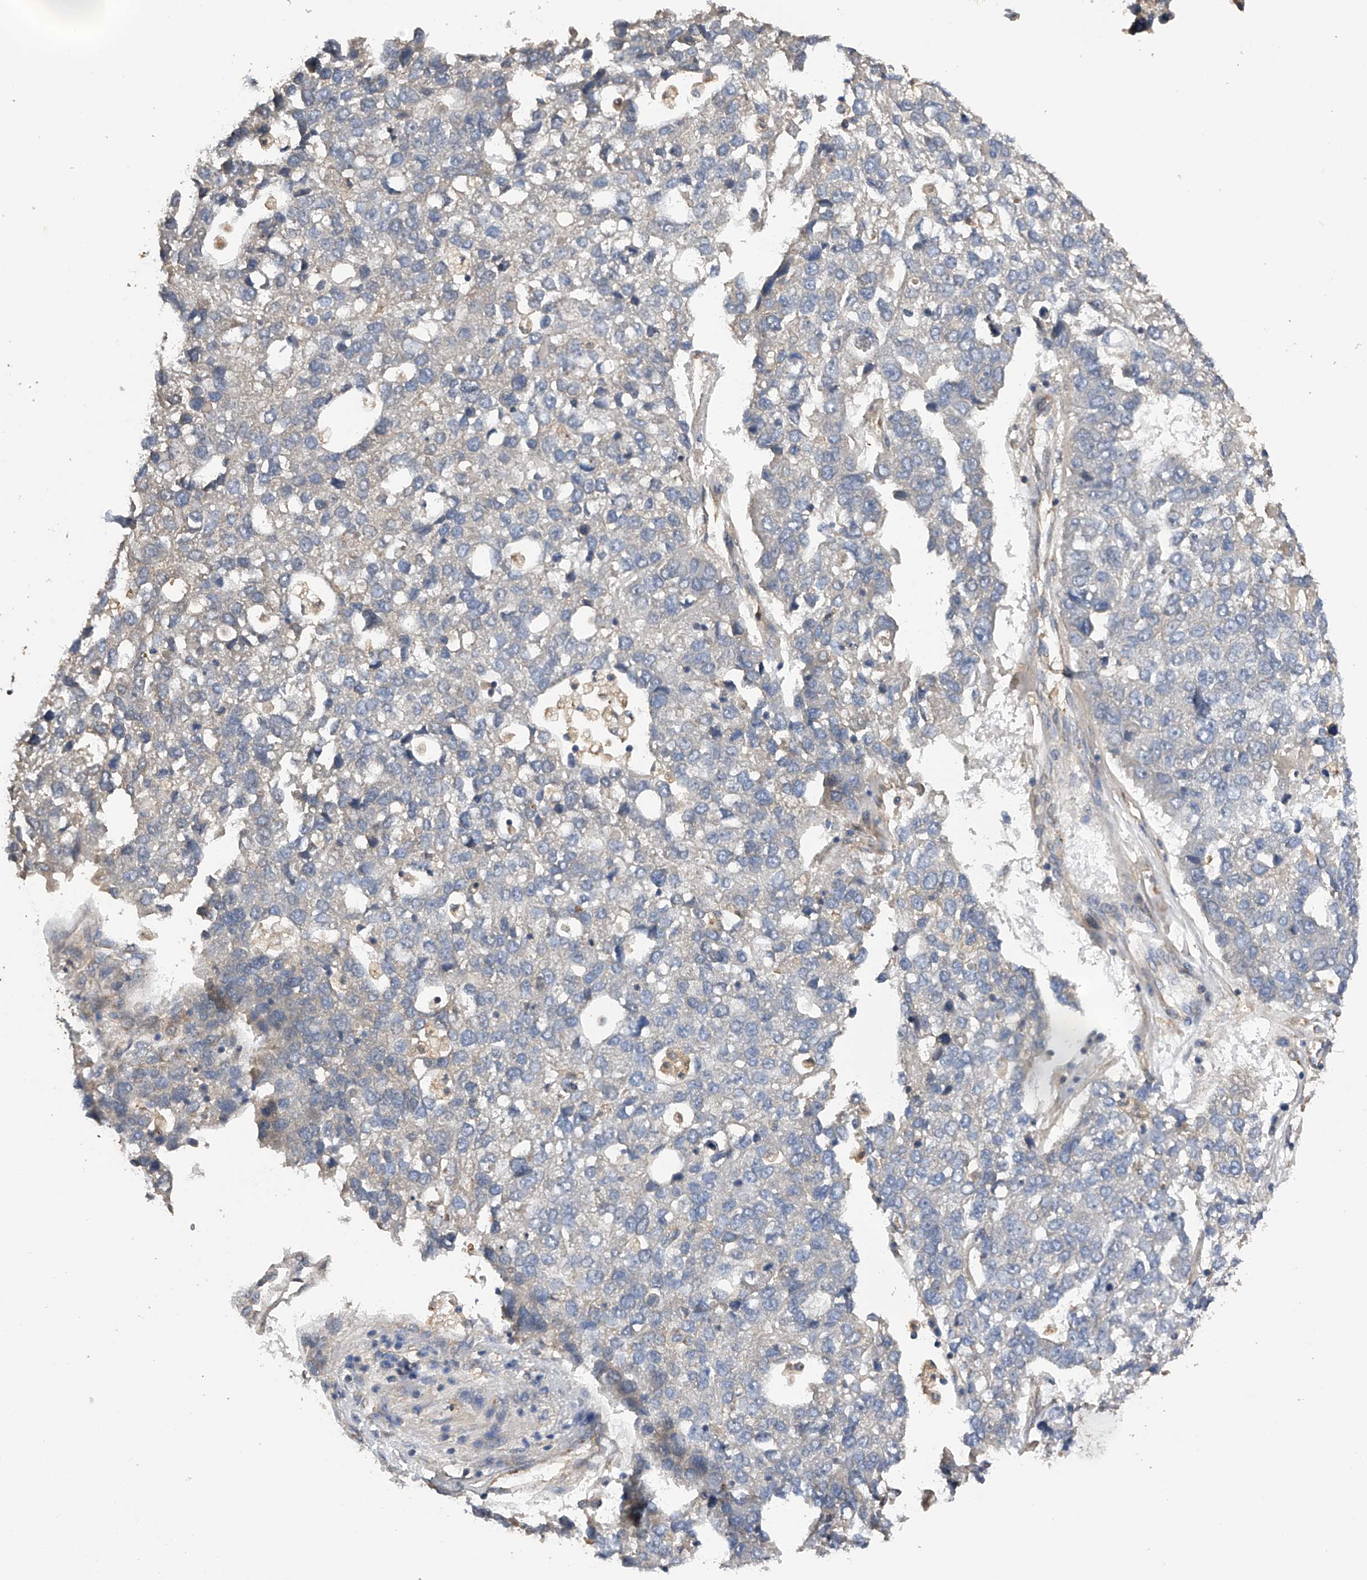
{"staining": {"intensity": "negative", "quantity": "none", "location": "none"}, "tissue": "pancreatic cancer", "cell_type": "Tumor cells", "image_type": "cancer", "snomed": [{"axis": "morphology", "description": "Adenocarcinoma, NOS"}, {"axis": "topography", "description": "Pancreas"}], "caption": "A micrograph of pancreatic cancer (adenocarcinoma) stained for a protein demonstrates no brown staining in tumor cells.", "gene": "PTPRA", "patient": {"sex": "female", "age": 61}}